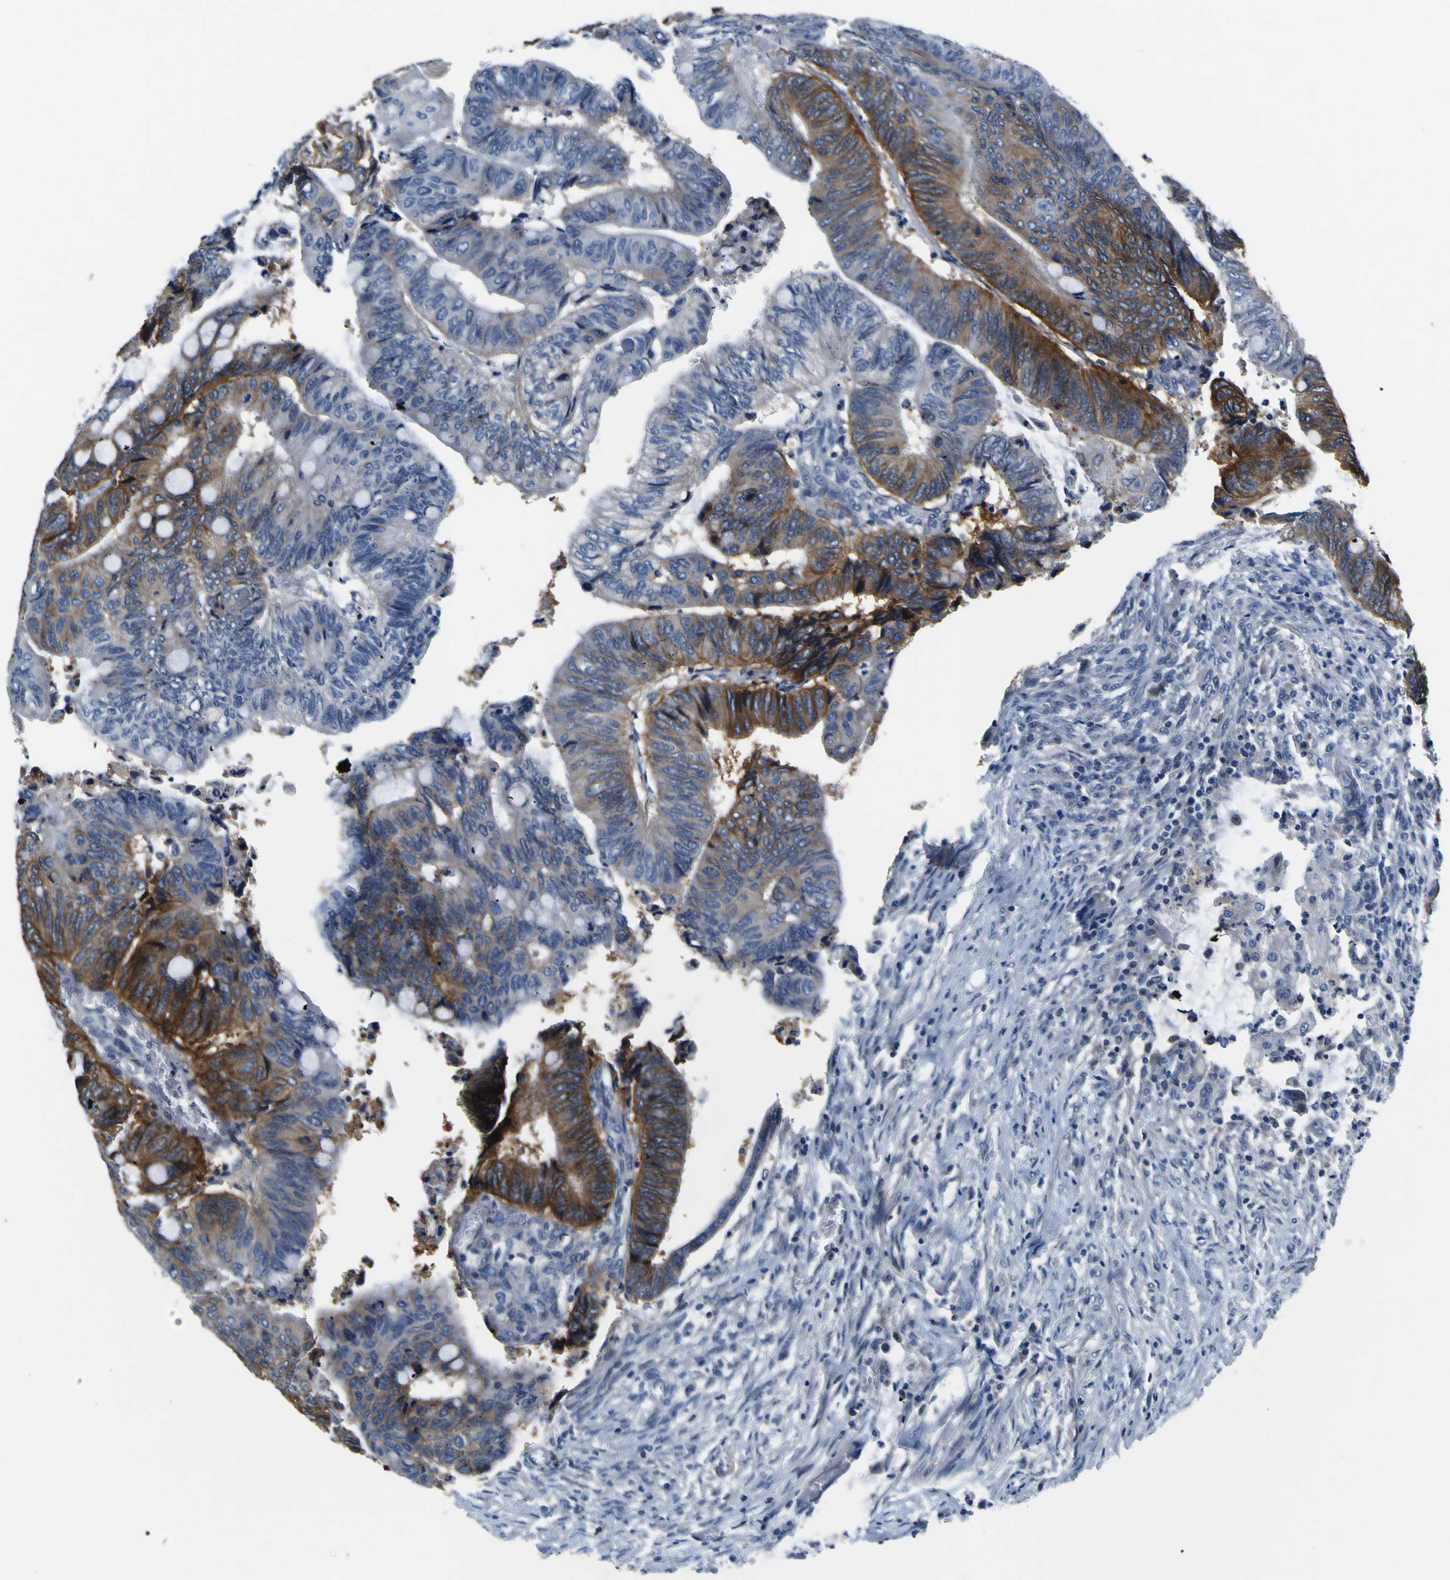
{"staining": {"intensity": "moderate", "quantity": "25%-75%", "location": "cytoplasmic/membranous"}, "tissue": "colorectal cancer", "cell_type": "Tumor cells", "image_type": "cancer", "snomed": [{"axis": "morphology", "description": "Normal tissue, NOS"}, {"axis": "morphology", "description": "Adenocarcinoma, NOS"}, {"axis": "topography", "description": "Rectum"}, {"axis": "topography", "description": "Peripheral nerve tissue"}], "caption": "Colorectal adenocarcinoma stained for a protein (brown) reveals moderate cytoplasmic/membranous positive expression in about 25%-75% of tumor cells.", "gene": "EPHB4", "patient": {"sex": "male", "age": 92}}